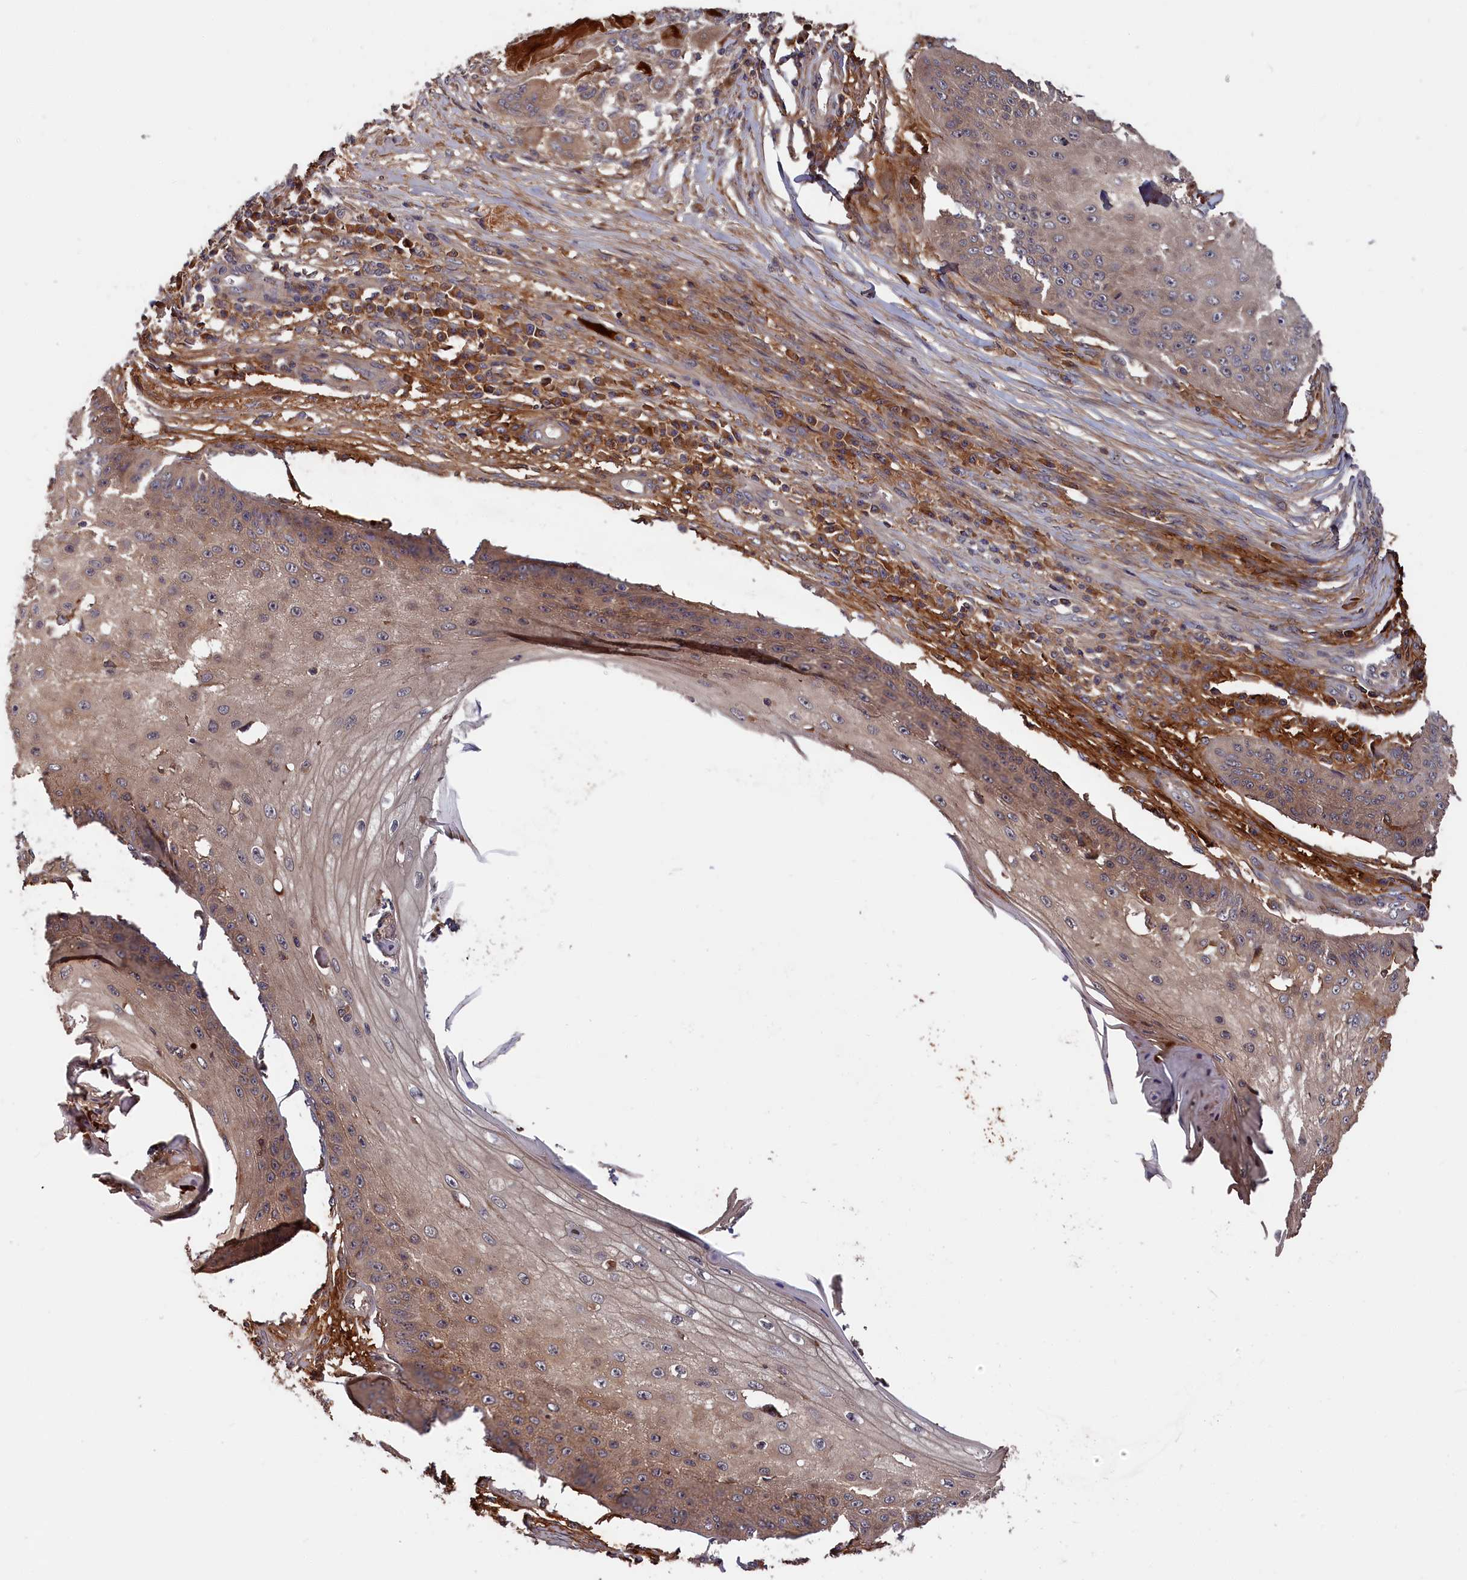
{"staining": {"intensity": "moderate", "quantity": "25%-75%", "location": "cytoplasmic/membranous"}, "tissue": "skin cancer", "cell_type": "Tumor cells", "image_type": "cancer", "snomed": [{"axis": "morphology", "description": "Squamous cell carcinoma, NOS"}, {"axis": "topography", "description": "Skin"}], "caption": "Human skin cancer (squamous cell carcinoma) stained with a brown dye reveals moderate cytoplasmic/membranous positive positivity in about 25%-75% of tumor cells.", "gene": "ITIH1", "patient": {"sex": "male", "age": 70}}